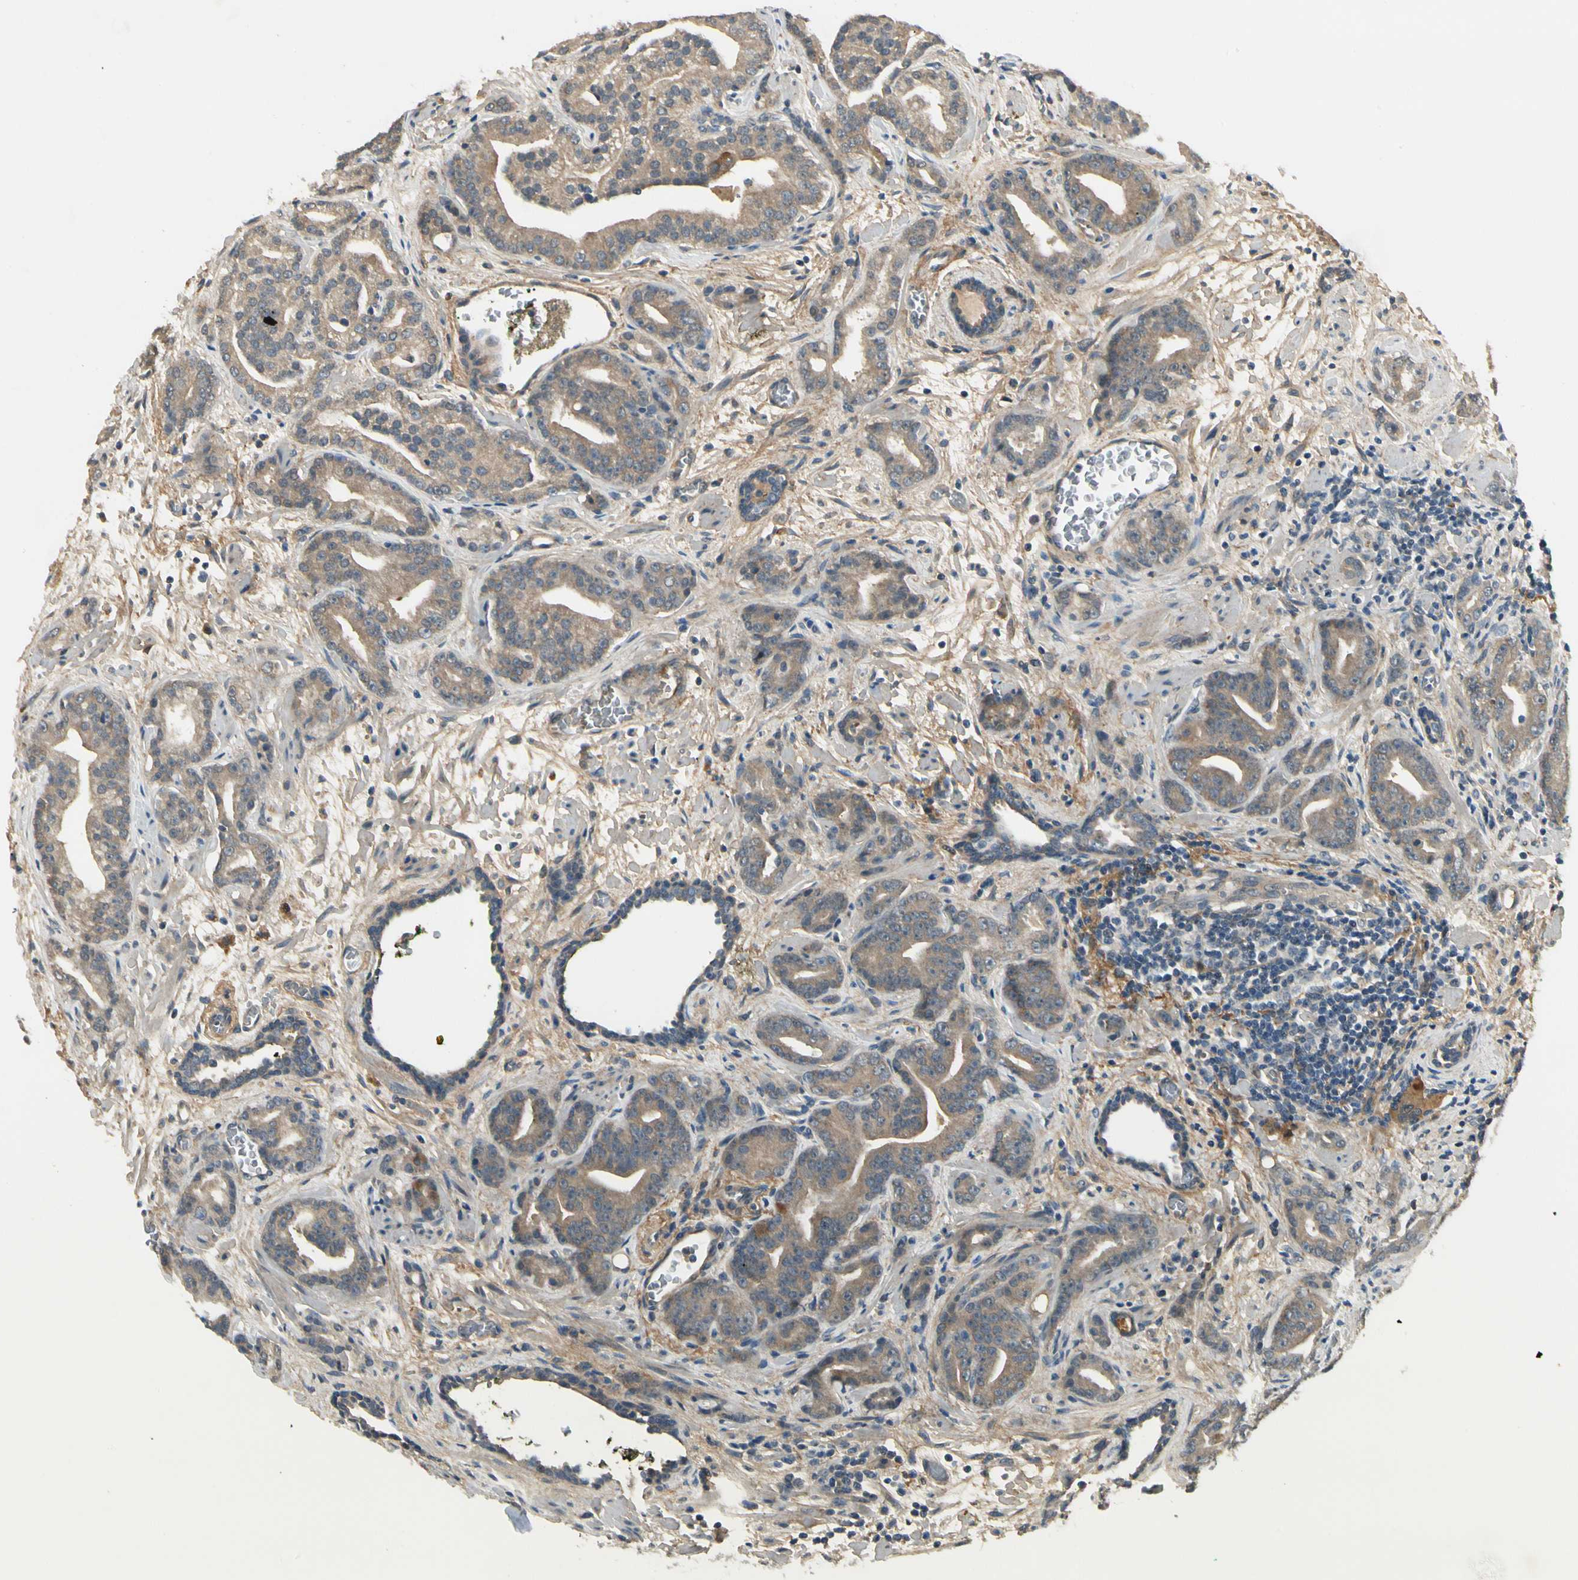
{"staining": {"intensity": "weak", "quantity": ">75%", "location": "cytoplasmic/membranous"}, "tissue": "prostate cancer", "cell_type": "Tumor cells", "image_type": "cancer", "snomed": [{"axis": "morphology", "description": "Adenocarcinoma, Low grade"}, {"axis": "topography", "description": "Prostate"}], "caption": "Immunohistochemical staining of human prostate cancer (adenocarcinoma (low-grade)) exhibits weak cytoplasmic/membranous protein expression in approximately >75% of tumor cells.", "gene": "EPHB3", "patient": {"sex": "male", "age": 63}}